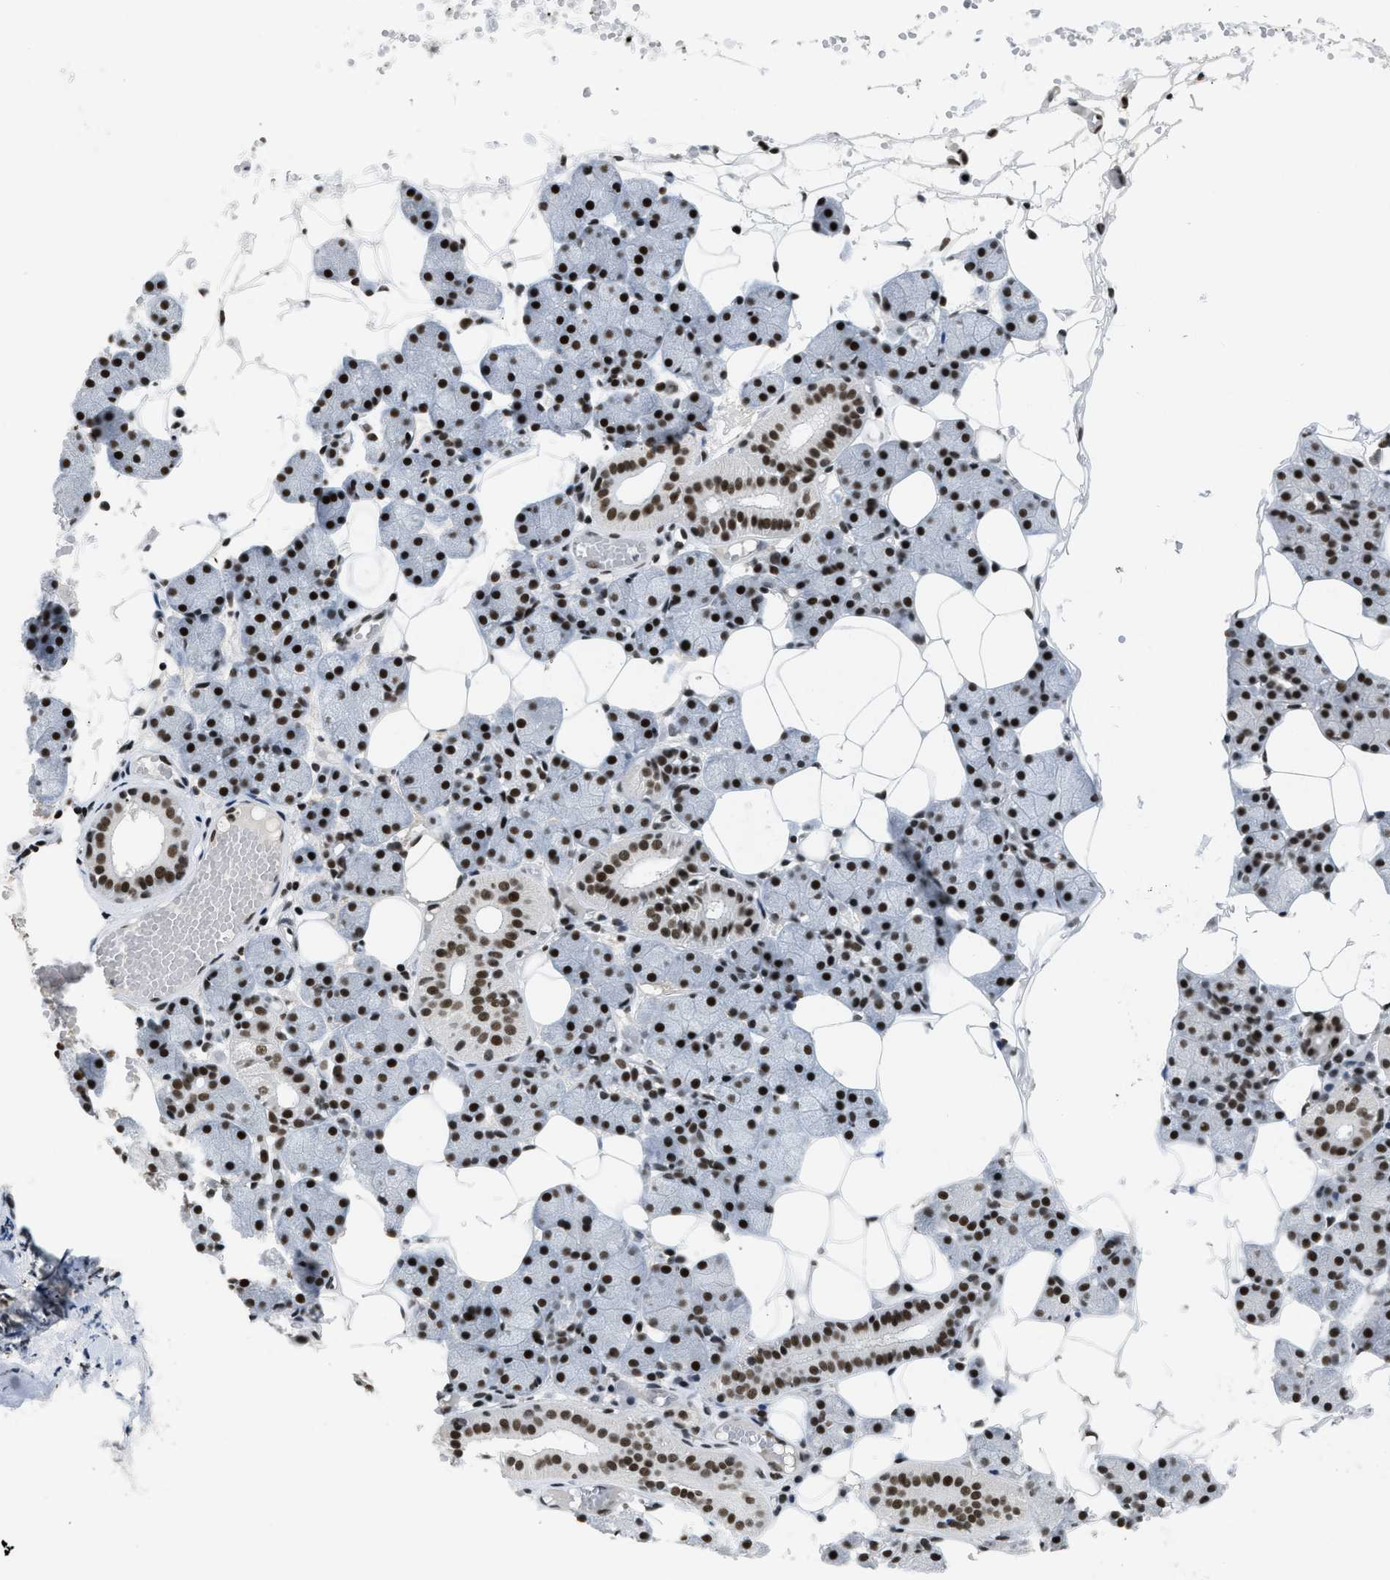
{"staining": {"intensity": "strong", "quantity": ">75%", "location": "nuclear"}, "tissue": "salivary gland", "cell_type": "Glandular cells", "image_type": "normal", "snomed": [{"axis": "morphology", "description": "Normal tissue, NOS"}, {"axis": "topography", "description": "Salivary gland"}], "caption": "This image demonstrates IHC staining of normal salivary gland, with high strong nuclear staining in about >75% of glandular cells.", "gene": "SCAF4", "patient": {"sex": "female", "age": 33}}